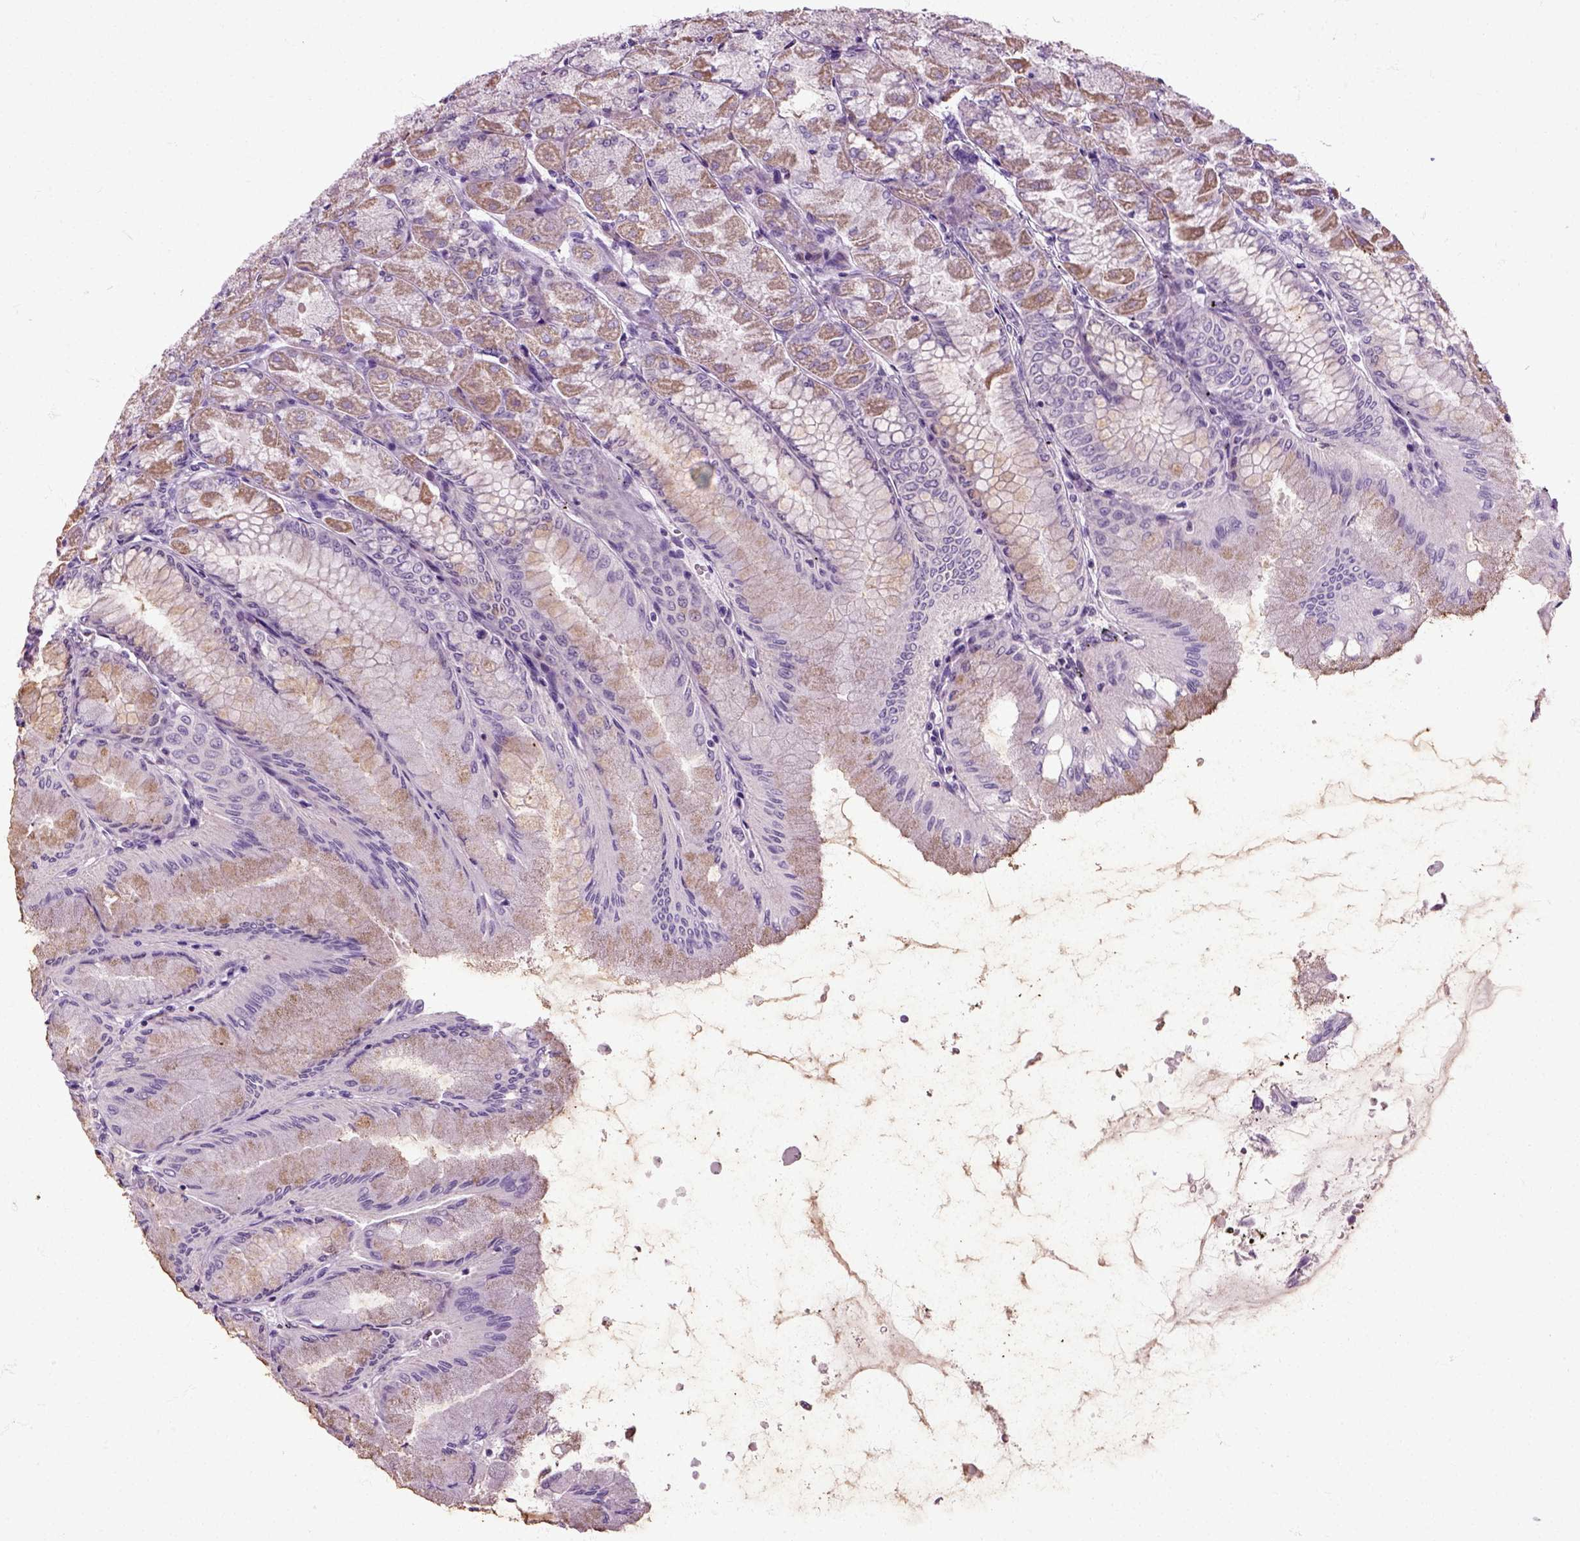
{"staining": {"intensity": "moderate", "quantity": "25%-75%", "location": "cytoplasmic/membranous"}, "tissue": "stomach", "cell_type": "Glandular cells", "image_type": "normal", "snomed": [{"axis": "morphology", "description": "Normal tissue, NOS"}, {"axis": "topography", "description": "Stomach, upper"}], "caption": "Stomach stained for a protein (brown) shows moderate cytoplasmic/membranous positive positivity in approximately 25%-75% of glandular cells.", "gene": "HSPA2", "patient": {"sex": "male", "age": 60}}